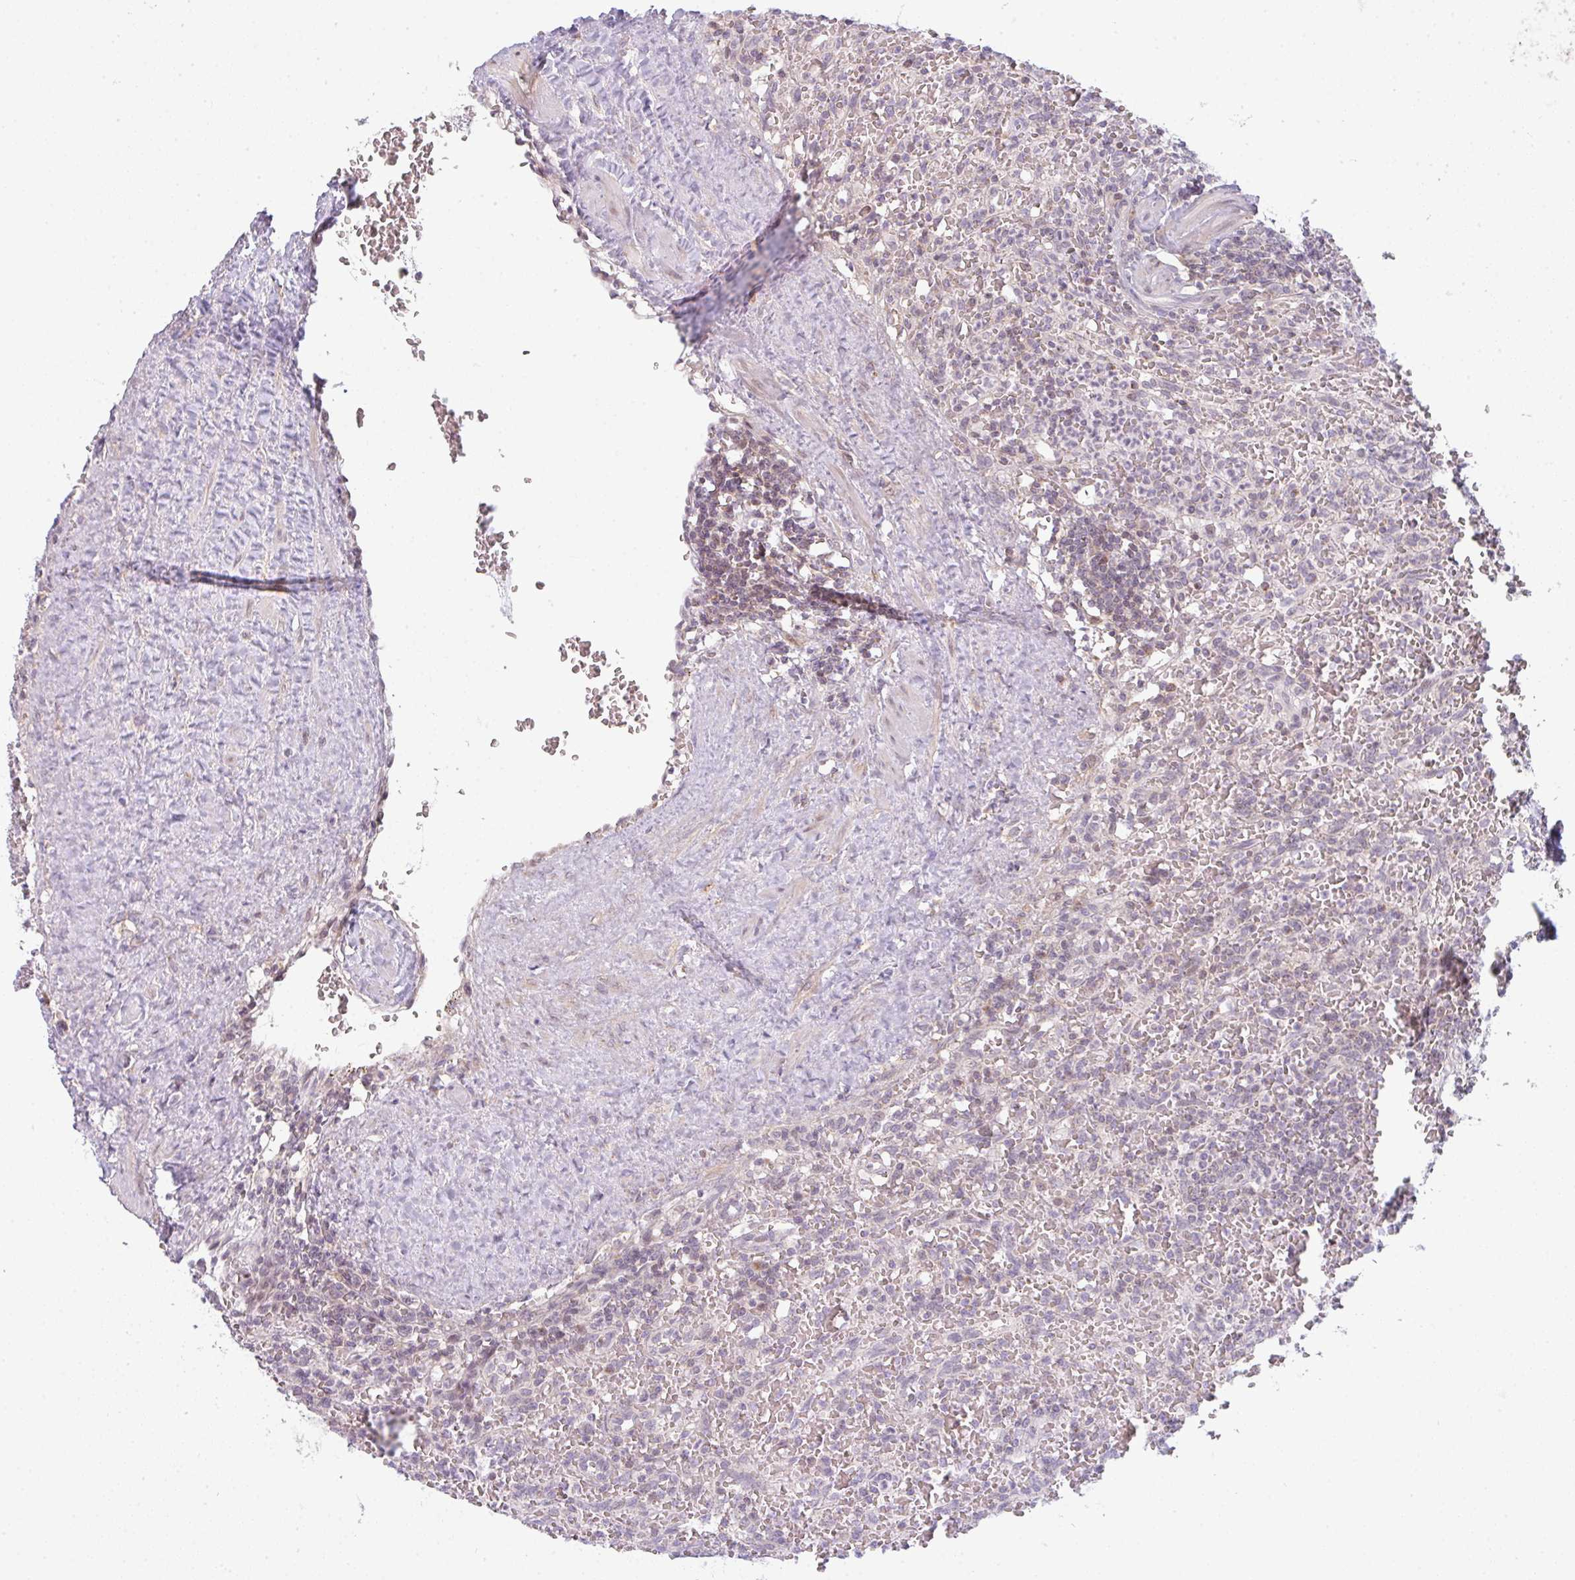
{"staining": {"intensity": "negative", "quantity": "none", "location": "none"}, "tissue": "lymphoma", "cell_type": "Tumor cells", "image_type": "cancer", "snomed": [{"axis": "morphology", "description": "Malignant lymphoma, non-Hodgkin's type, Low grade"}, {"axis": "topography", "description": "Spleen"}], "caption": "Photomicrograph shows no significant protein expression in tumor cells of lymphoma.", "gene": "TMEM237", "patient": {"sex": "female", "age": 64}}